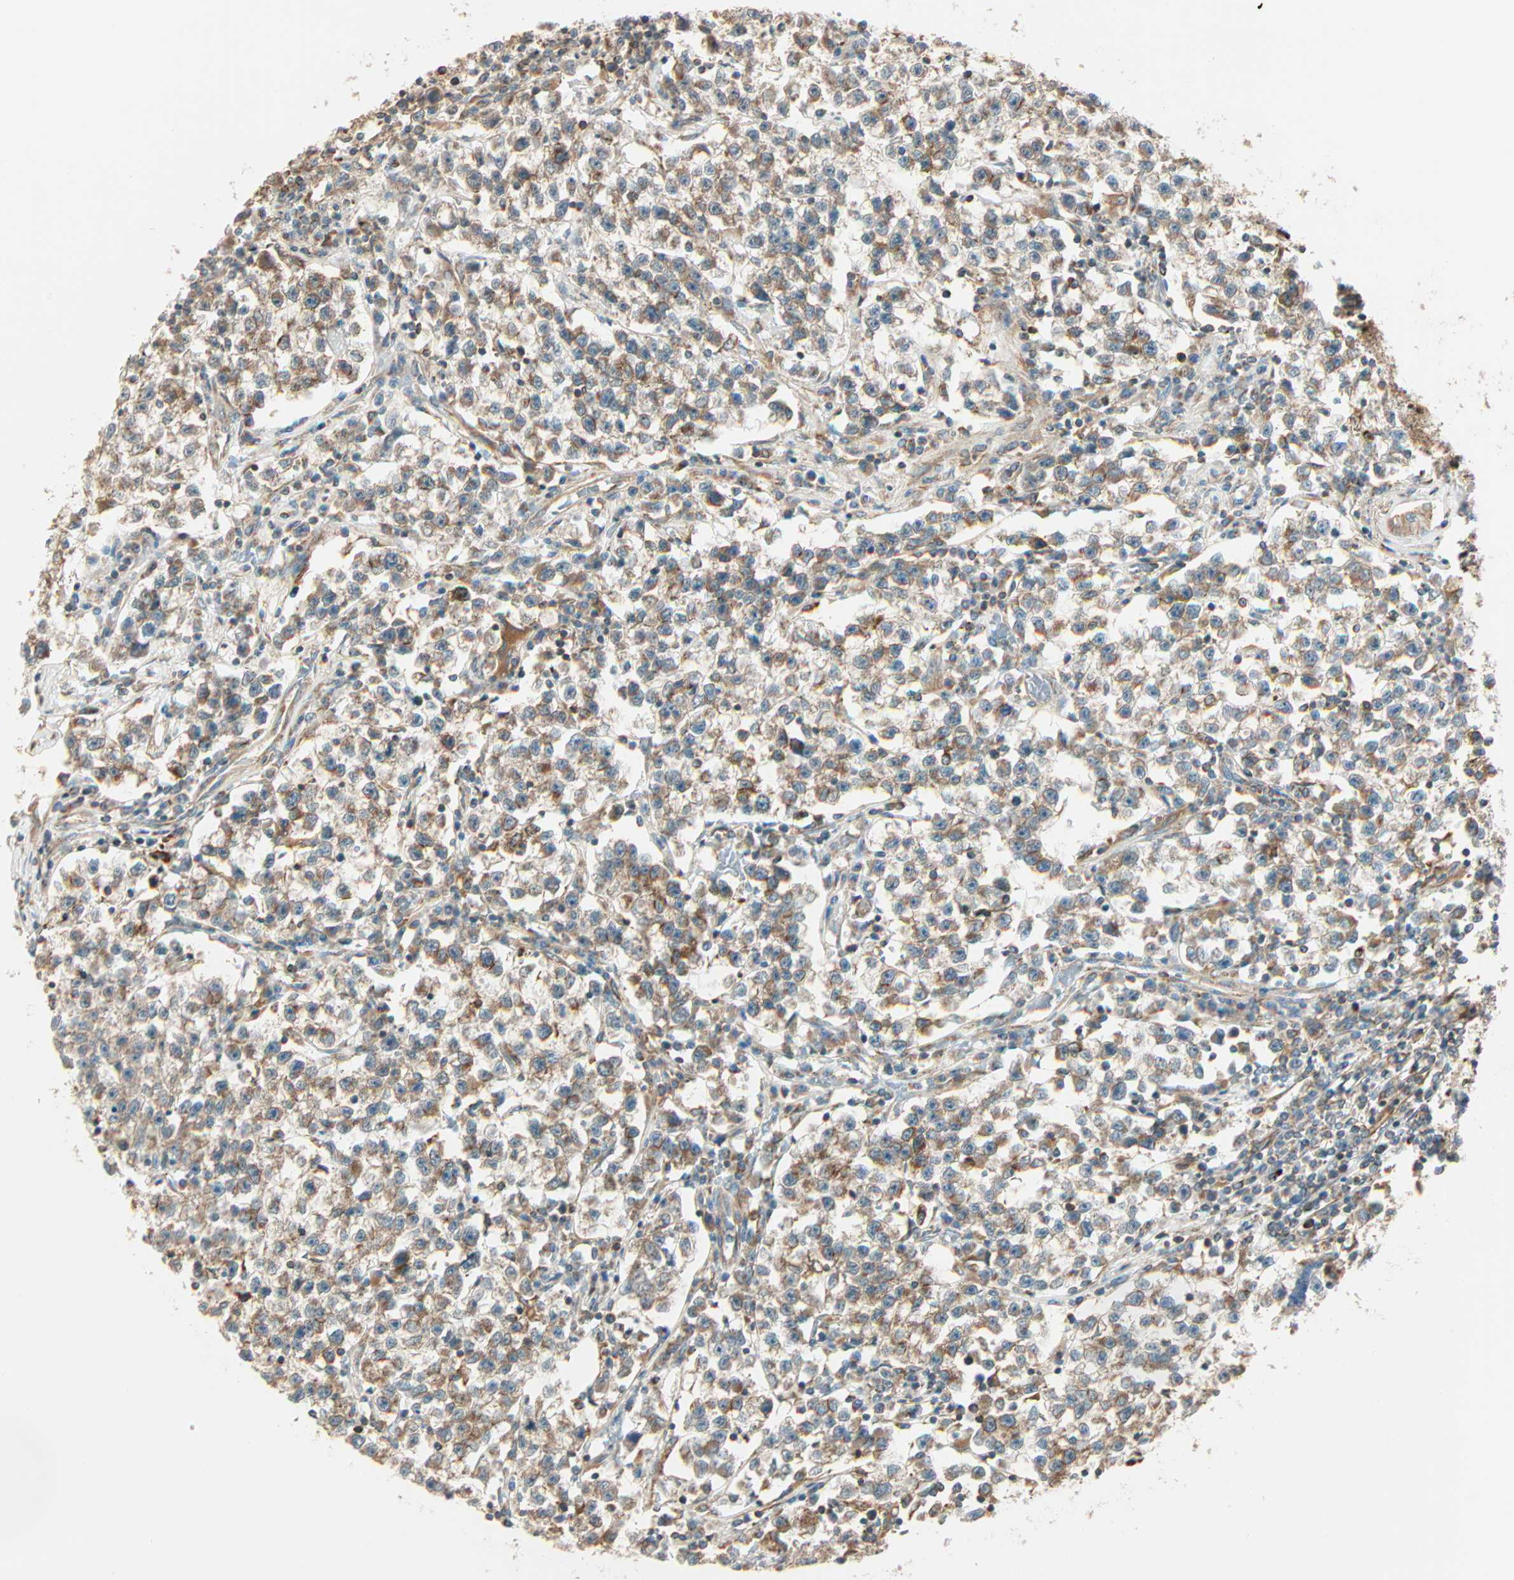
{"staining": {"intensity": "strong", "quantity": ">75%", "location": "cytoplasmic/membranous,nuclear"}, "tissue": "testis cancer", "cell_type": "Tumor cells", "image_type": "cancer", "snomed": [{"axis": "morphology", "description": "Seminoma, NOS"}, {"axis": "topography", "description": "Testis"}], "caption": "Protein expression analysis of human seminoma (testis) reveals strong cytoplasmic/membranous and nuclear expression in about >75% of tumor cells.", "gene": "PNPLA6", "patient": {"sex": "male", "age": 22}}